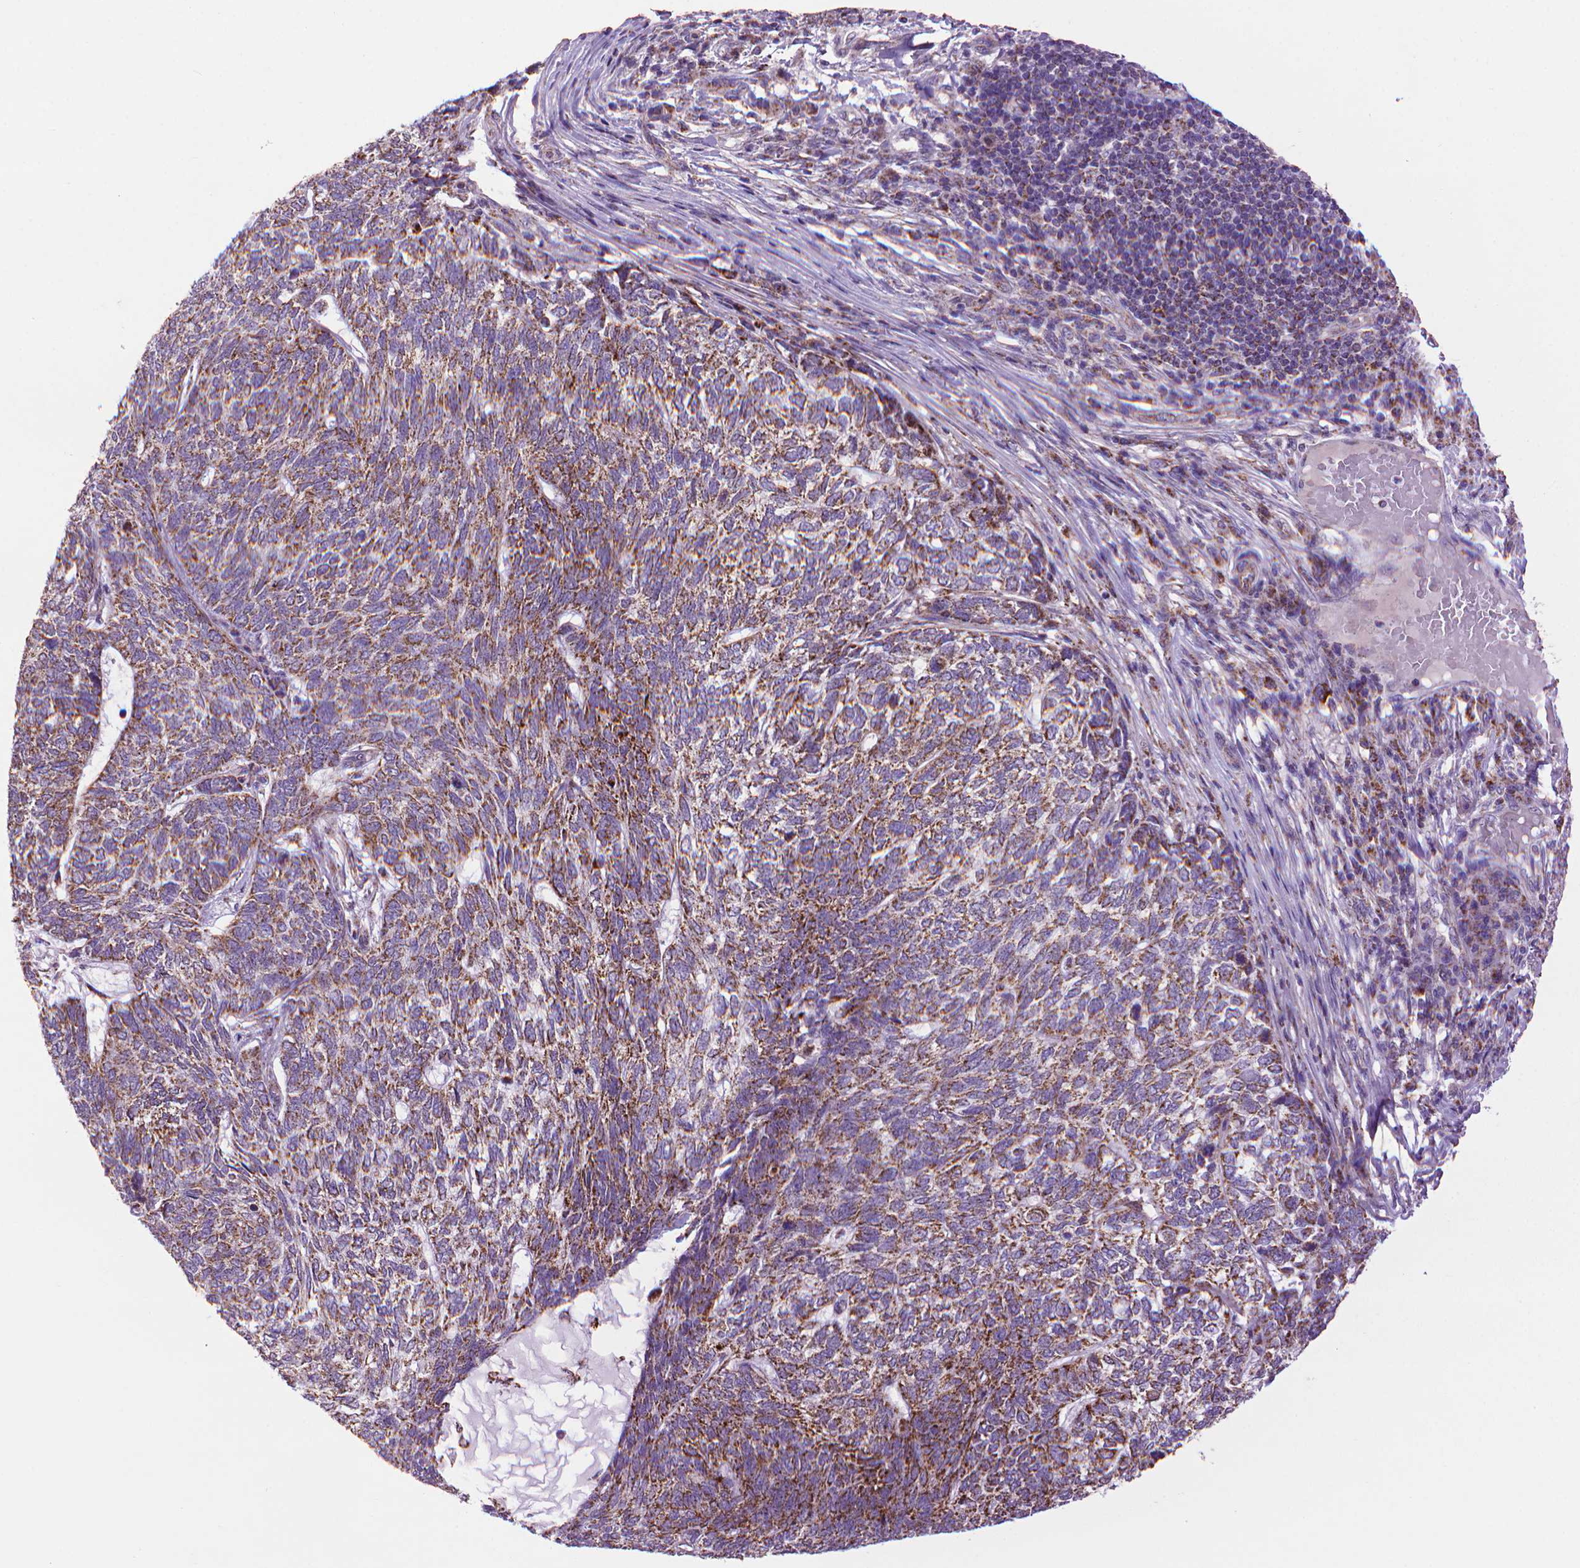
{"staining": {"intensity": "strong", "quantity": "25%-75%", "location": "cytoplasmic/membranous"}, "tissue": "skin cancer", "cell_type": "Tumor cells", "image_type": "cancer", "snomed": [{"axis": "morphology", "description": "Basal cell carcinoma"}, {"axis": "topography", "description": "Skin"}], "caption": "Immunohistochemical staining of human skin cancer (basal cell carcinoma) displays high levels of strong cytoplasmic/membranous staining in about 25%-75% of tumor cells.", "gene": "VDAC1", "patient": {"sex": "female", "age": 65}}